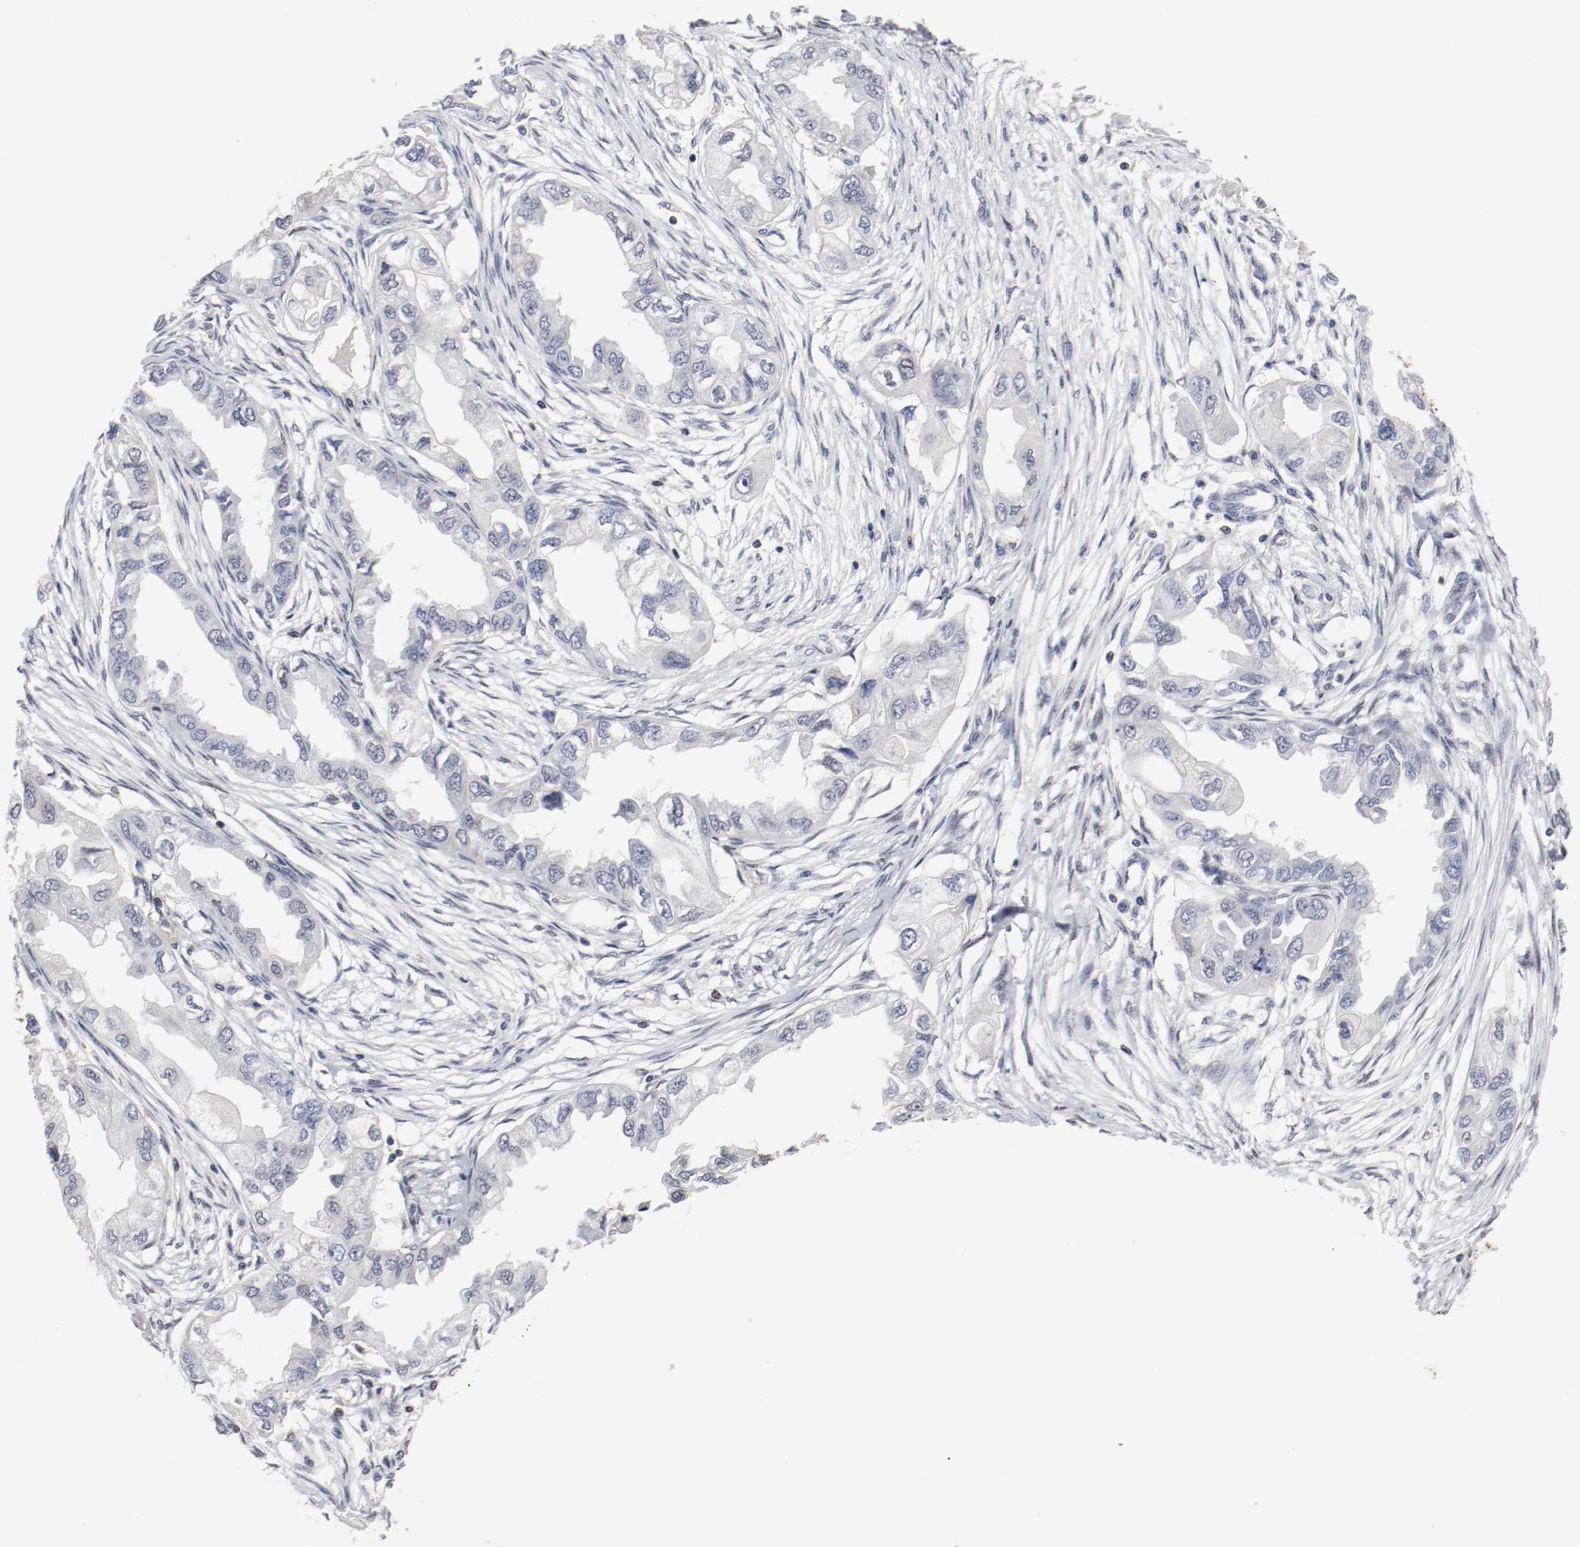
{"staining": {"intensity": "negative", "quantity": "none", "location": "none"}, "tissue": "endometrial cancer", "cell_type": "Tumor cells", "image_type": "cancer", "snomed": [{"axis": "morphology", "description": "Adenocarcinoma, NOS"}, {"axis": "topography", "description": "Endometrium"}], "caption": "DAB (3,3'-diaminobenzidine) immunohistochemical staining of human adenocarcinoma (endometrial) demonstrates no significant staining in tumor cells.", "gene": "JUND", "patient": {"sex": "female", "age": 67}}